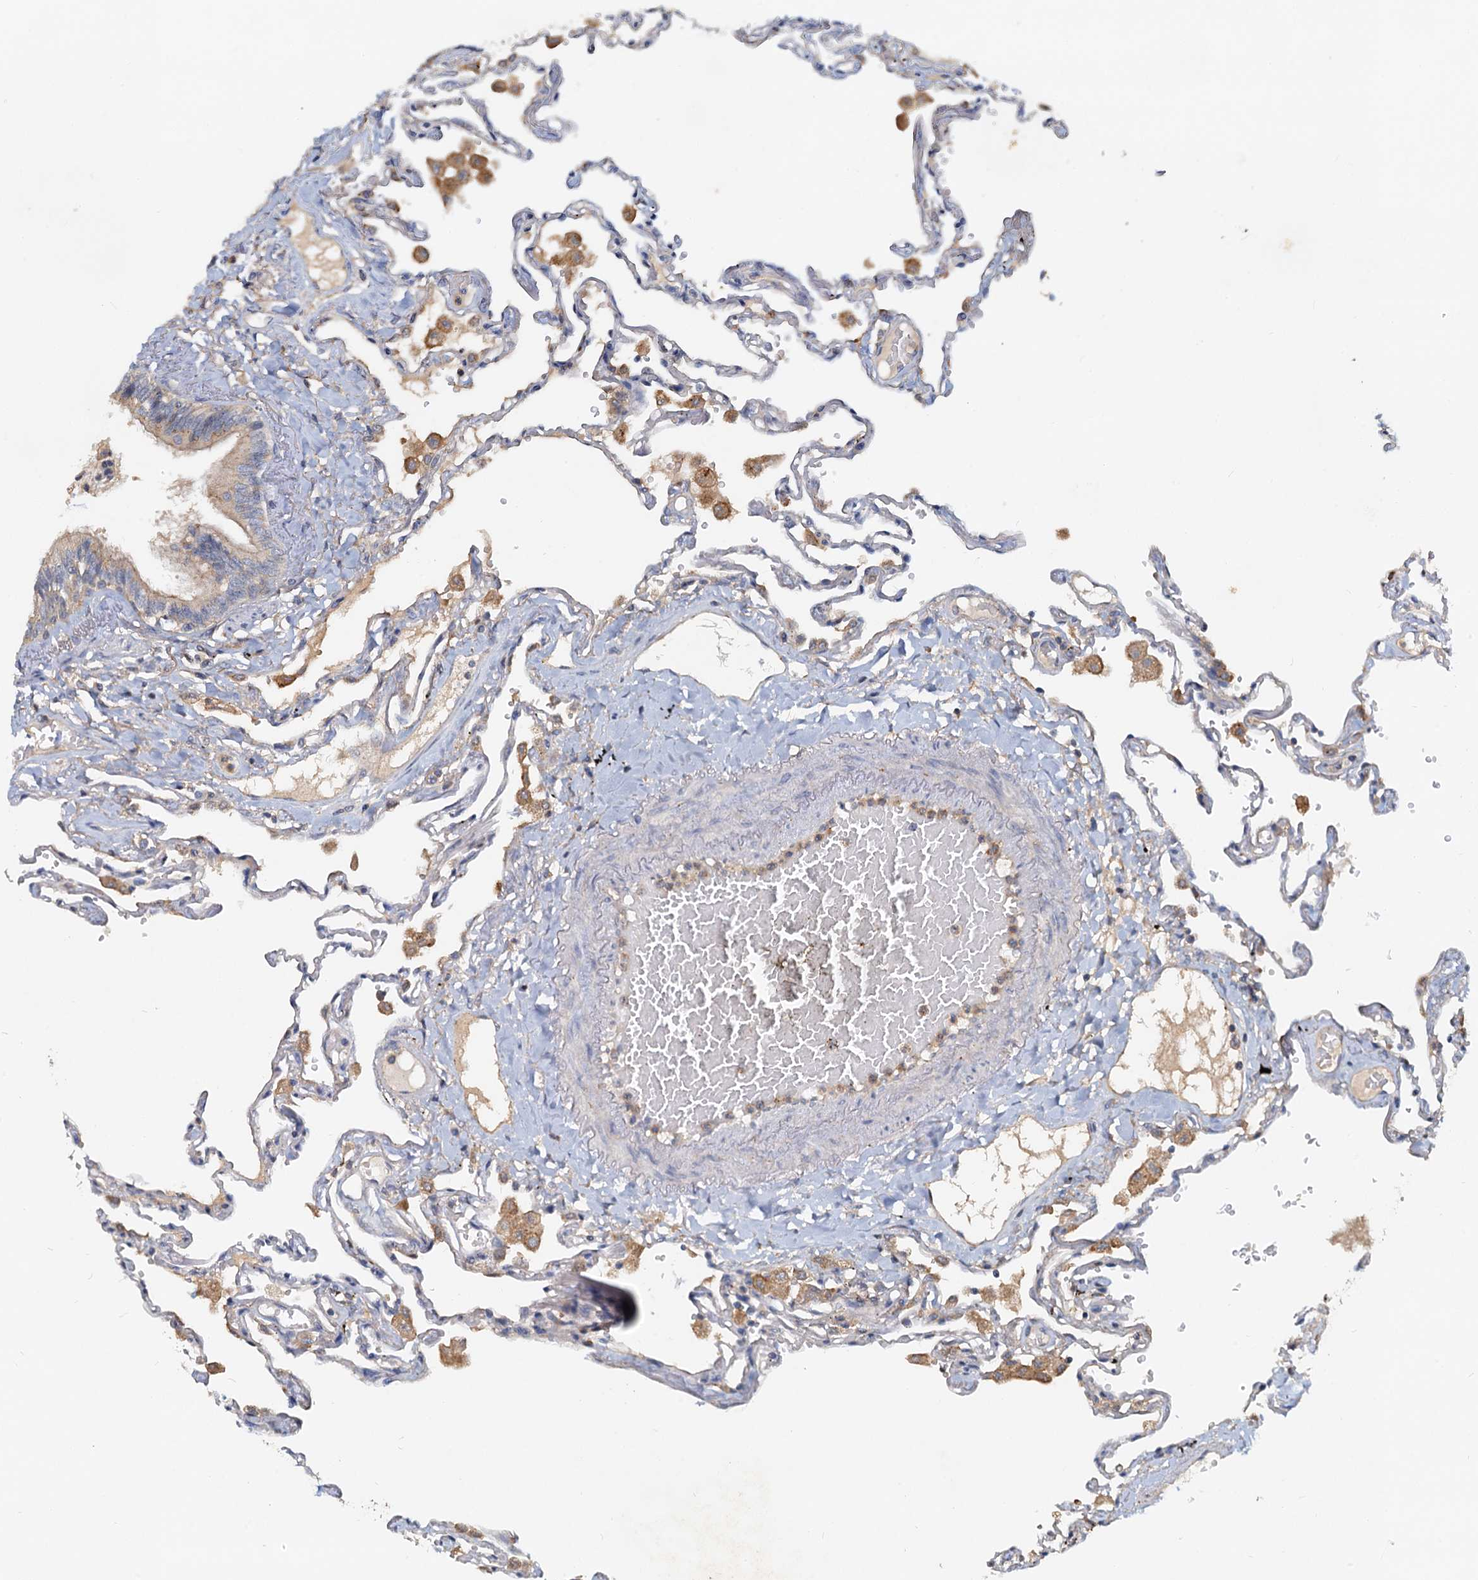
{"staining": {"intensity": "negative", "quantity": "none", "location": "none"}, "tissue": "lung", "cell_type": "Alveolar cells", "image_type": "normal", "snomed": [{"axis": "morphology", "description": "Normal tissue, NOS"}, {"axis": "topography", "description": "Lung"}], "caption": "This micrograph is of normal lung stained with IHC to label a protein in brown with the nuclei are counter-stained blue. There is no expression in alveolar cells. (DAB IHC with hematoxylin counter stain).", "gene": "TOLLIP", "patient": {"sex": "female", "age": 67}}